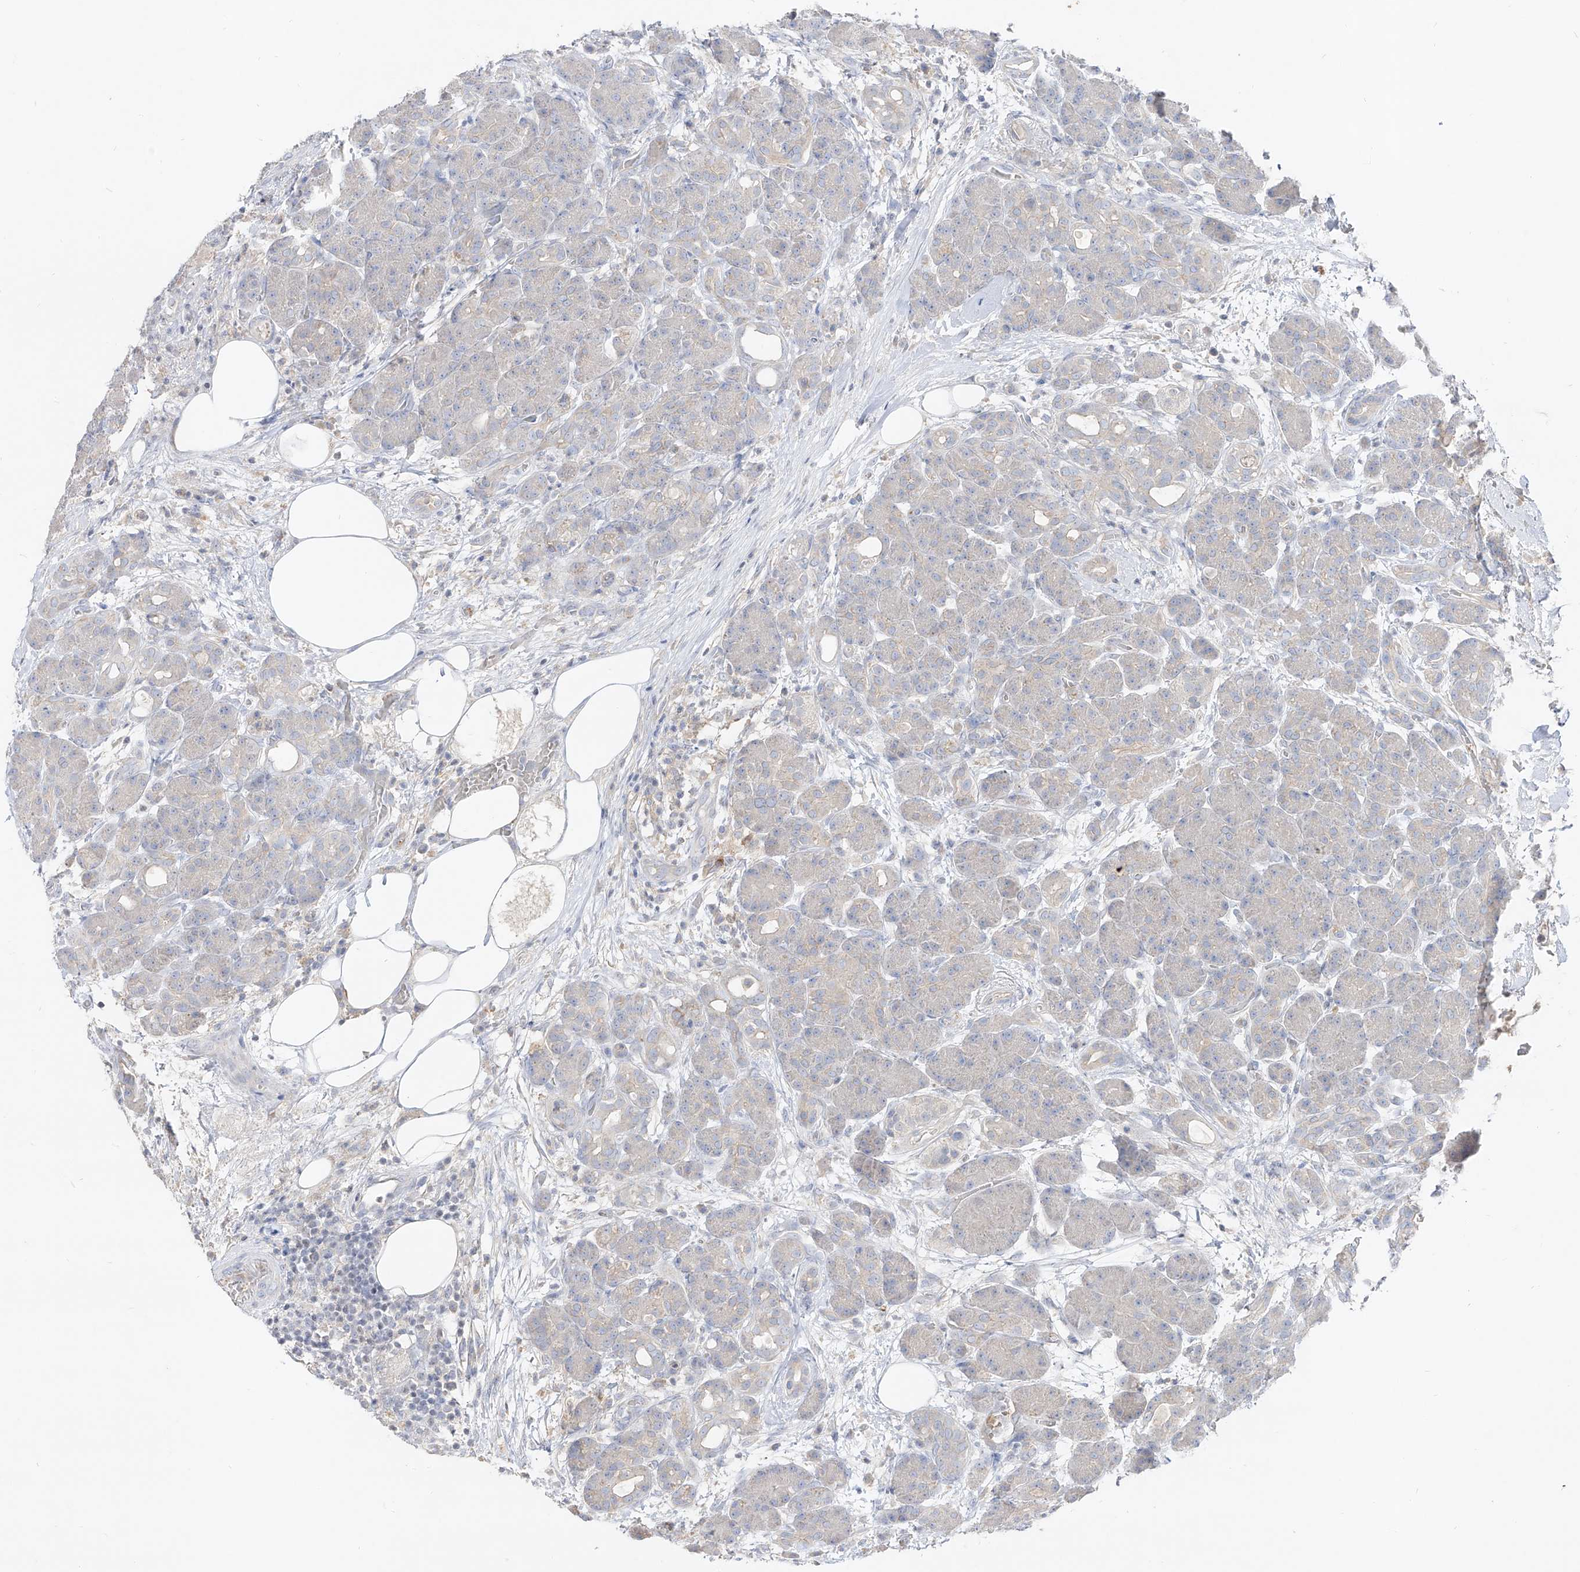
{"staining": {"intensity": "negative", "quantity": "none", "location": "none"}, "tissue": "pancreas", "cell_type": "Exocrine glandular cells", "image_type": "normal", "snomed": [{"axis": "morphology", "description": "Normal tissue, NOS"}, {"axis": "topography", "description": "Pancreas"}], "caption": "This is an IHC photomicrograph of benign pancreas. There is no staining in exocrine glandular cells.", "gene": "RBFOX3", "patient": {"sex": "male", "age": 63}}